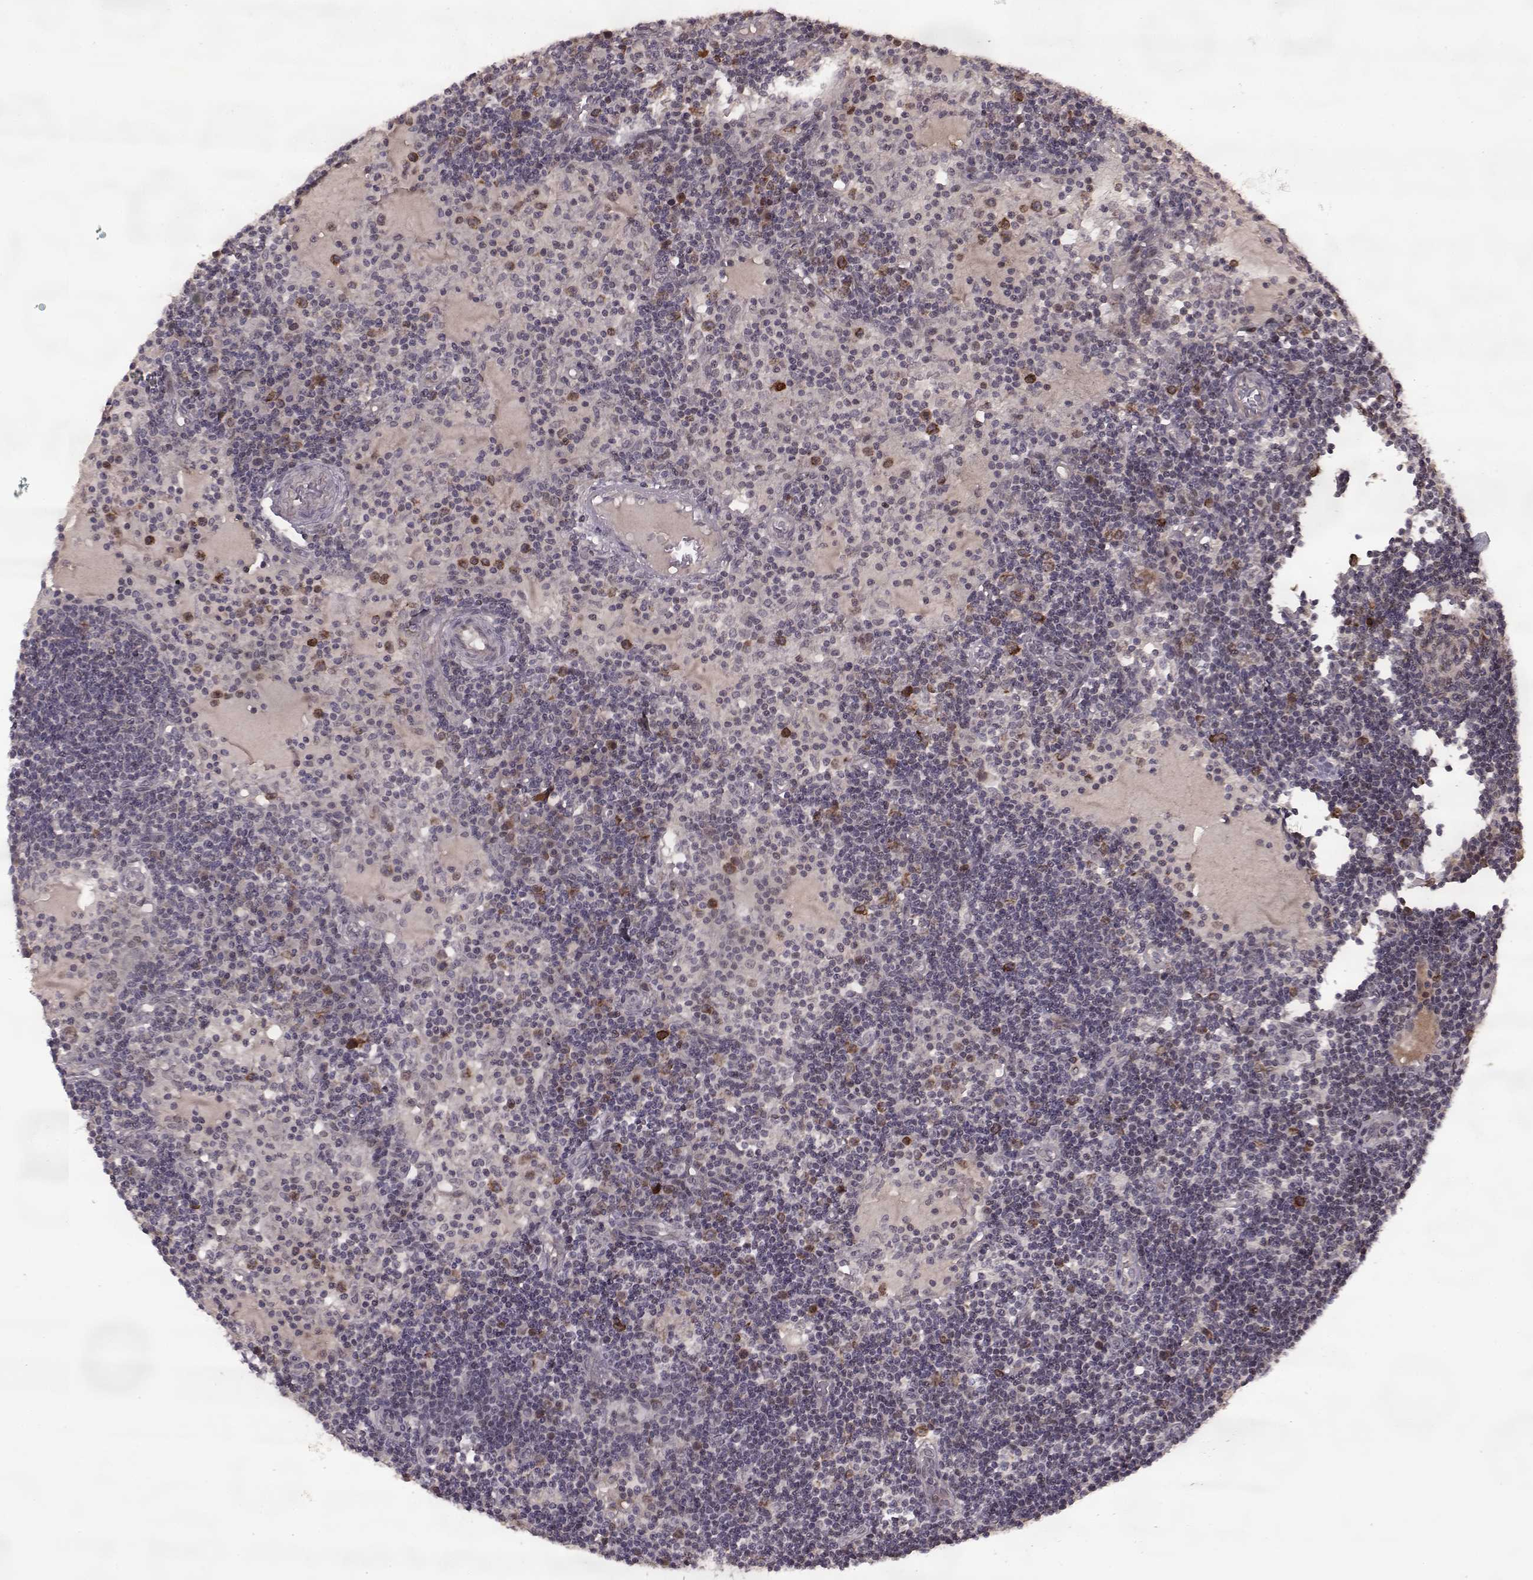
{"staining": {"intensity": "weak", "quantity": "<25%", "location": "cytoplasmic/membranous"}, "tissue": "lymph node", "cell_type": "Non-germinal center cells", "image_type": "normal", "snomed": [{"axis": "morphology", "description": "Normal tissue, NOS"}, {"axis": "topography", "description": "Lymph node"}], "caption": "Photomicrograph shows no protein staining in non-germinal center cells of benign lymph node. (DAB (3,3'-diaminobenzidine) immunohistochemistry visualized using brightfield microscopy, high magnification).", "gene": "ELOVL5", "patient": {"sex": "female", "age": 72}}